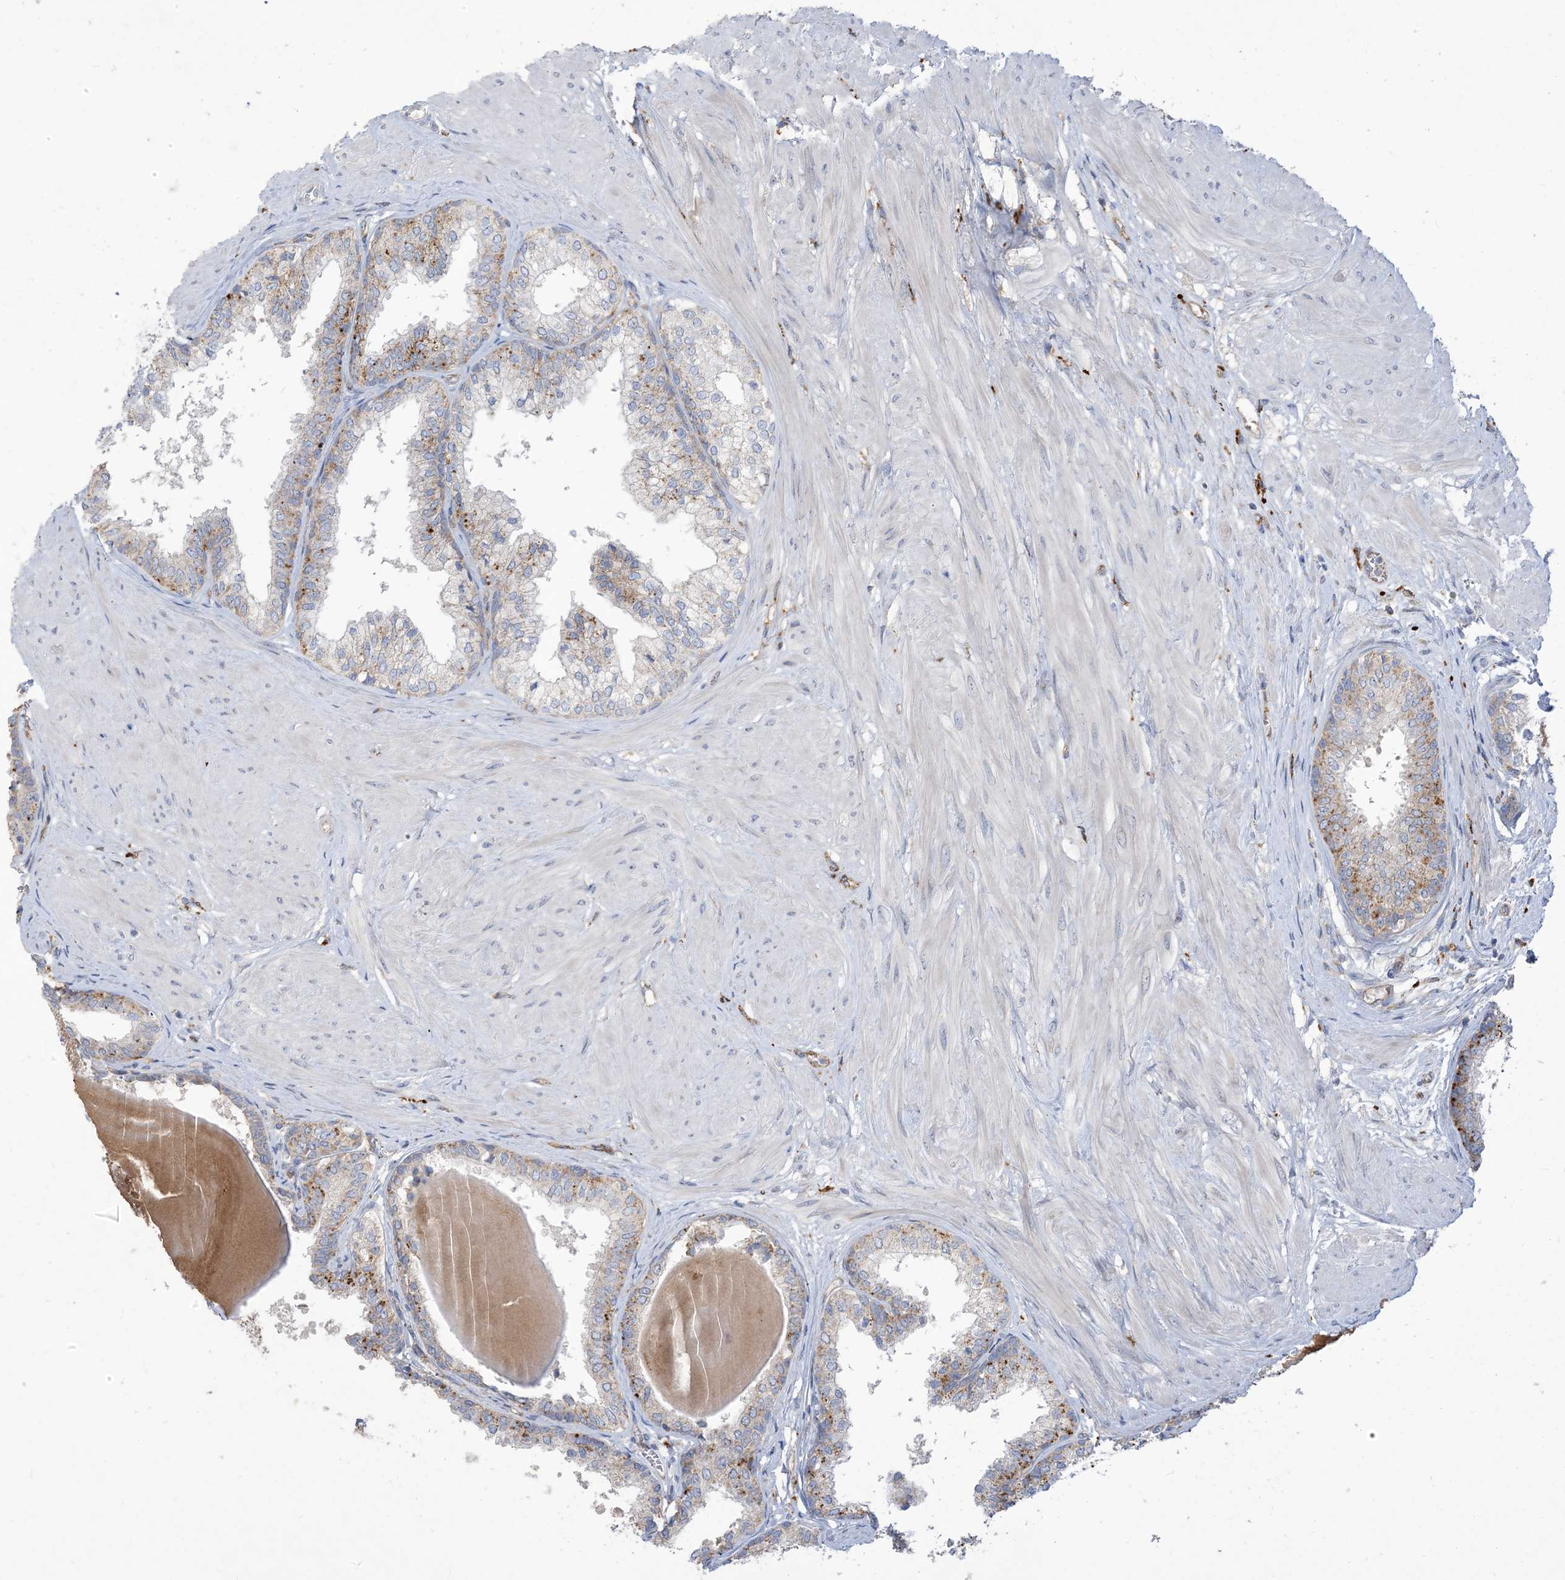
{"staining": {"intensity": "moderate", "quantity": "<25%", "location": "cytoplasmic/membranous"}, "tissue": "prostate", "cell_type": "Glandular cells", "image_type": "normal", "snomed": [{"axis": "morphology", "description": "Normal tissue, NOS"}, {"axis": "topography", "description": "Prostate"}], "caption": "The immunohistochemical stain shows moderate cytoplasmic/membranous positivity in glandular cells of benign prostate. (DAB (3,3'-diaminobenzidine) IHC, brown staining for protein, blue staining for nuclei).", "gene": "PEAR1", "patient": {"sex": "male", "age": 48}}